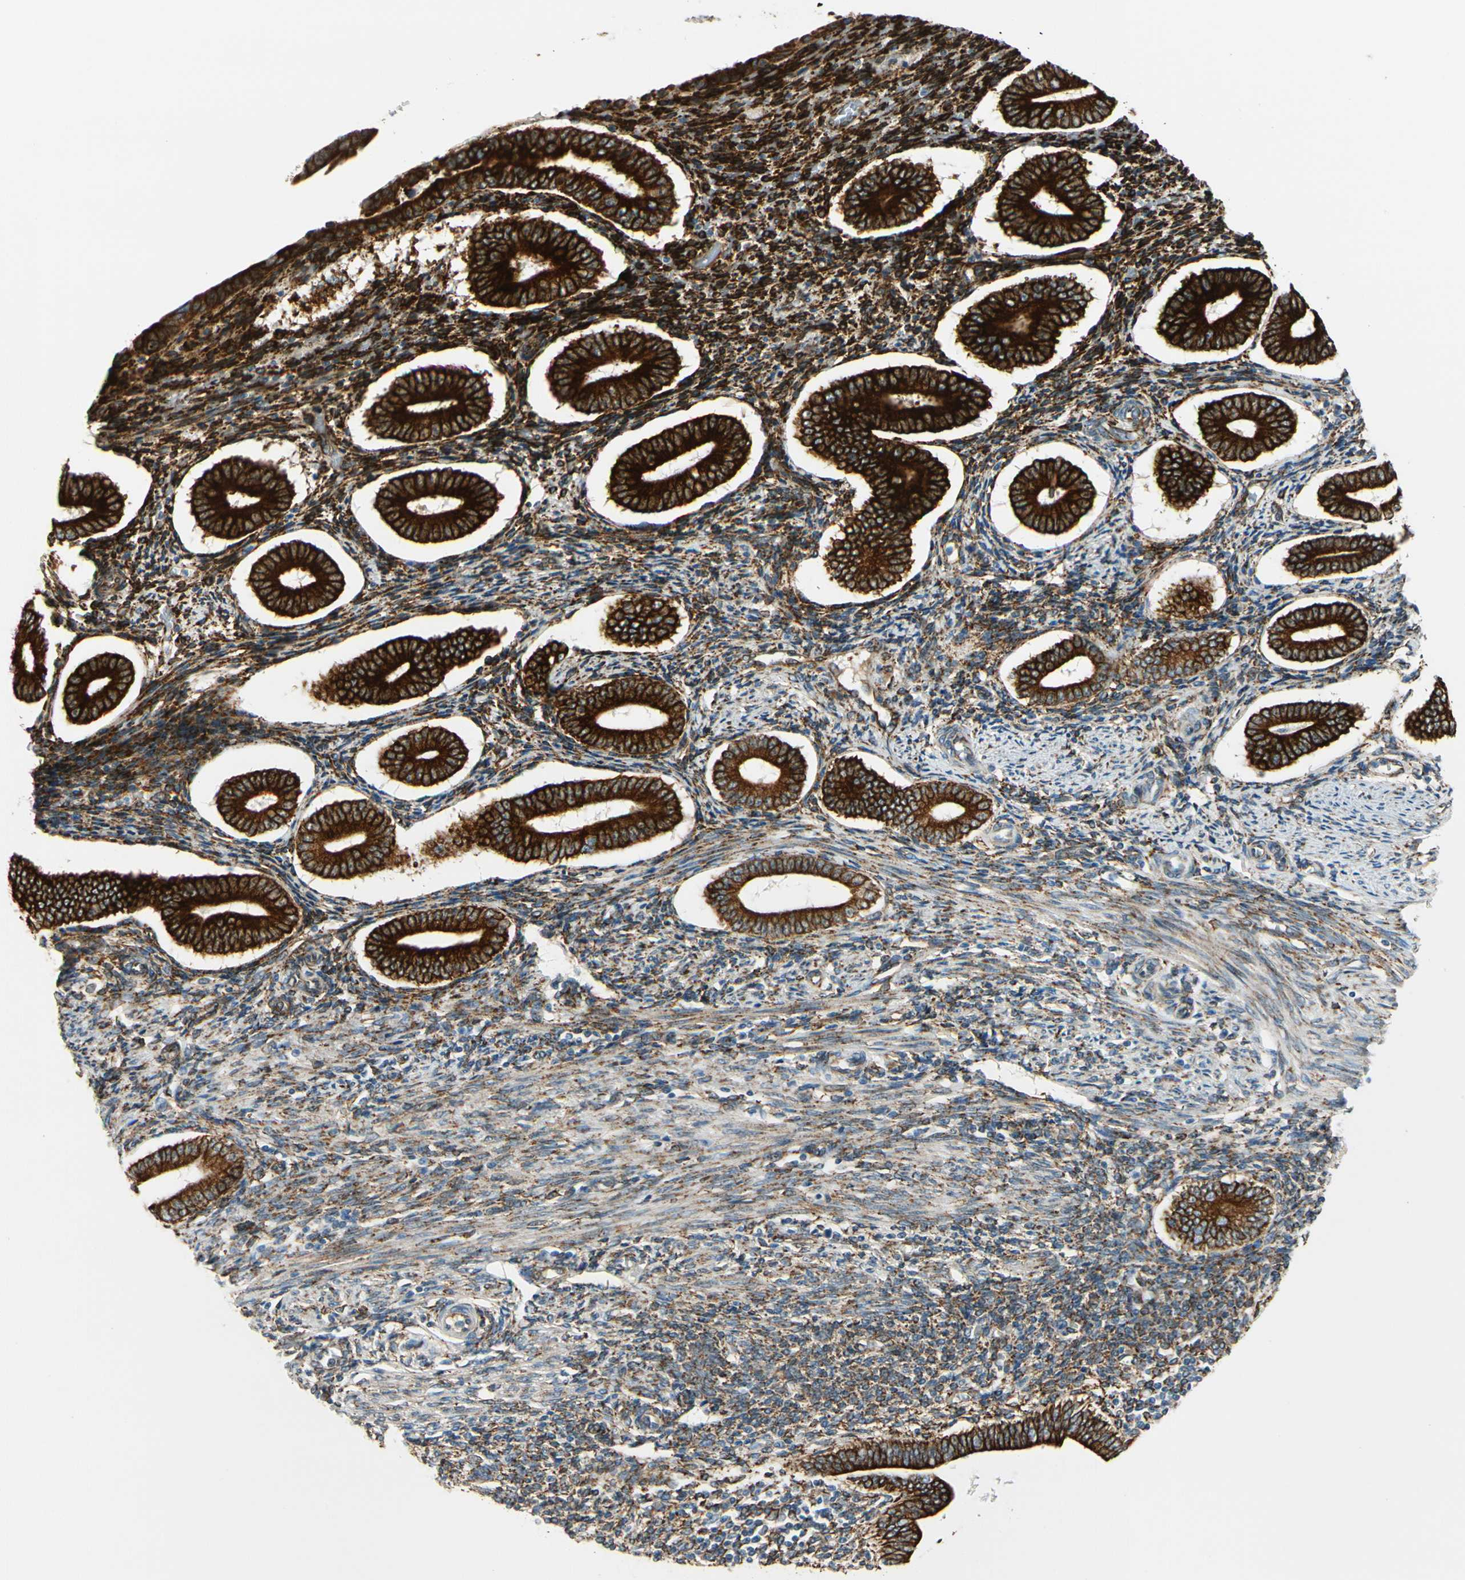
{"staining": {"intensity": "moderate", "quantity": ">75%", "location": "cytoplasmic/membranous"}, "tissue": "endometrium", "cell_type": "Cells in endometrial stroma", "image_type": "normal", "snomed": [{"axis": "morphology", "description": "Normal tissue, NOS"}, {"axis": "topography", "description": "Endometrium"}], "caption": "Immunohistochemistry (IHC) (DAB (3,3'-diaminobenzidine)) staining of benign endometrium exhibits moderate cytoplasmic/membranous protein positivity in approximately >75% of cells in endometrial stroma.", "gene": "FKBP7", "patient": {"sex": "female", "age": 42}}